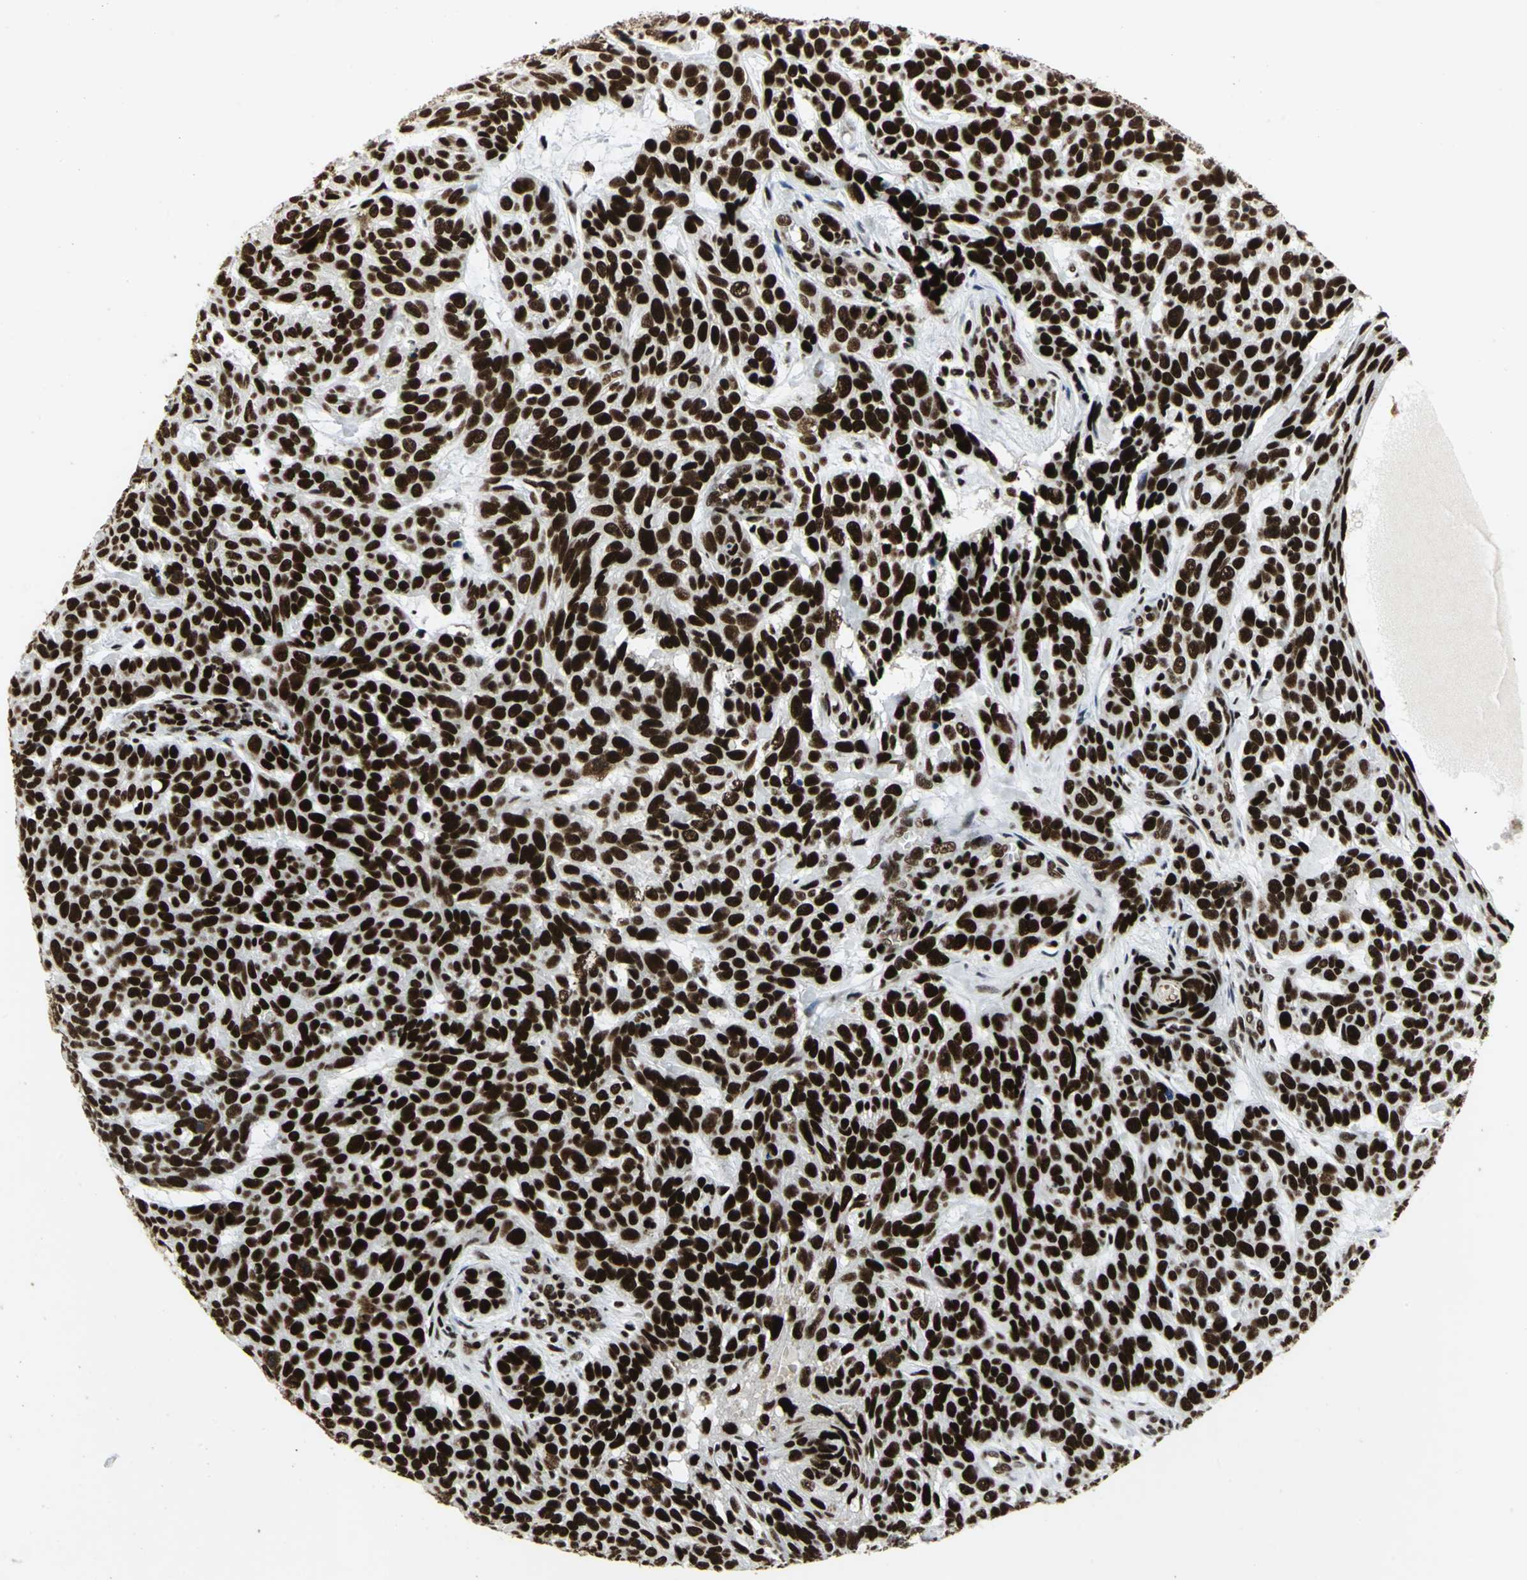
{"staining": {"intensity": "strong", "quantity": ">75%", "location": "nuclear"}, "tissue": "skin cancer", "cell_type": "Tumor cells", "image_type": "cancer", "snomed": [{"axis": "morphology", "description": "Basal cell carcinoma"}, {"axis": "topography", "description": "Skin"}], "caption": "A high amount of strong nuclear expression is appreciated in about >75% of tumor cells in skin basal cell carcinoma tissue.", "gene": "SMARCA4", "patient": {"sex": "male", "age": 87}}